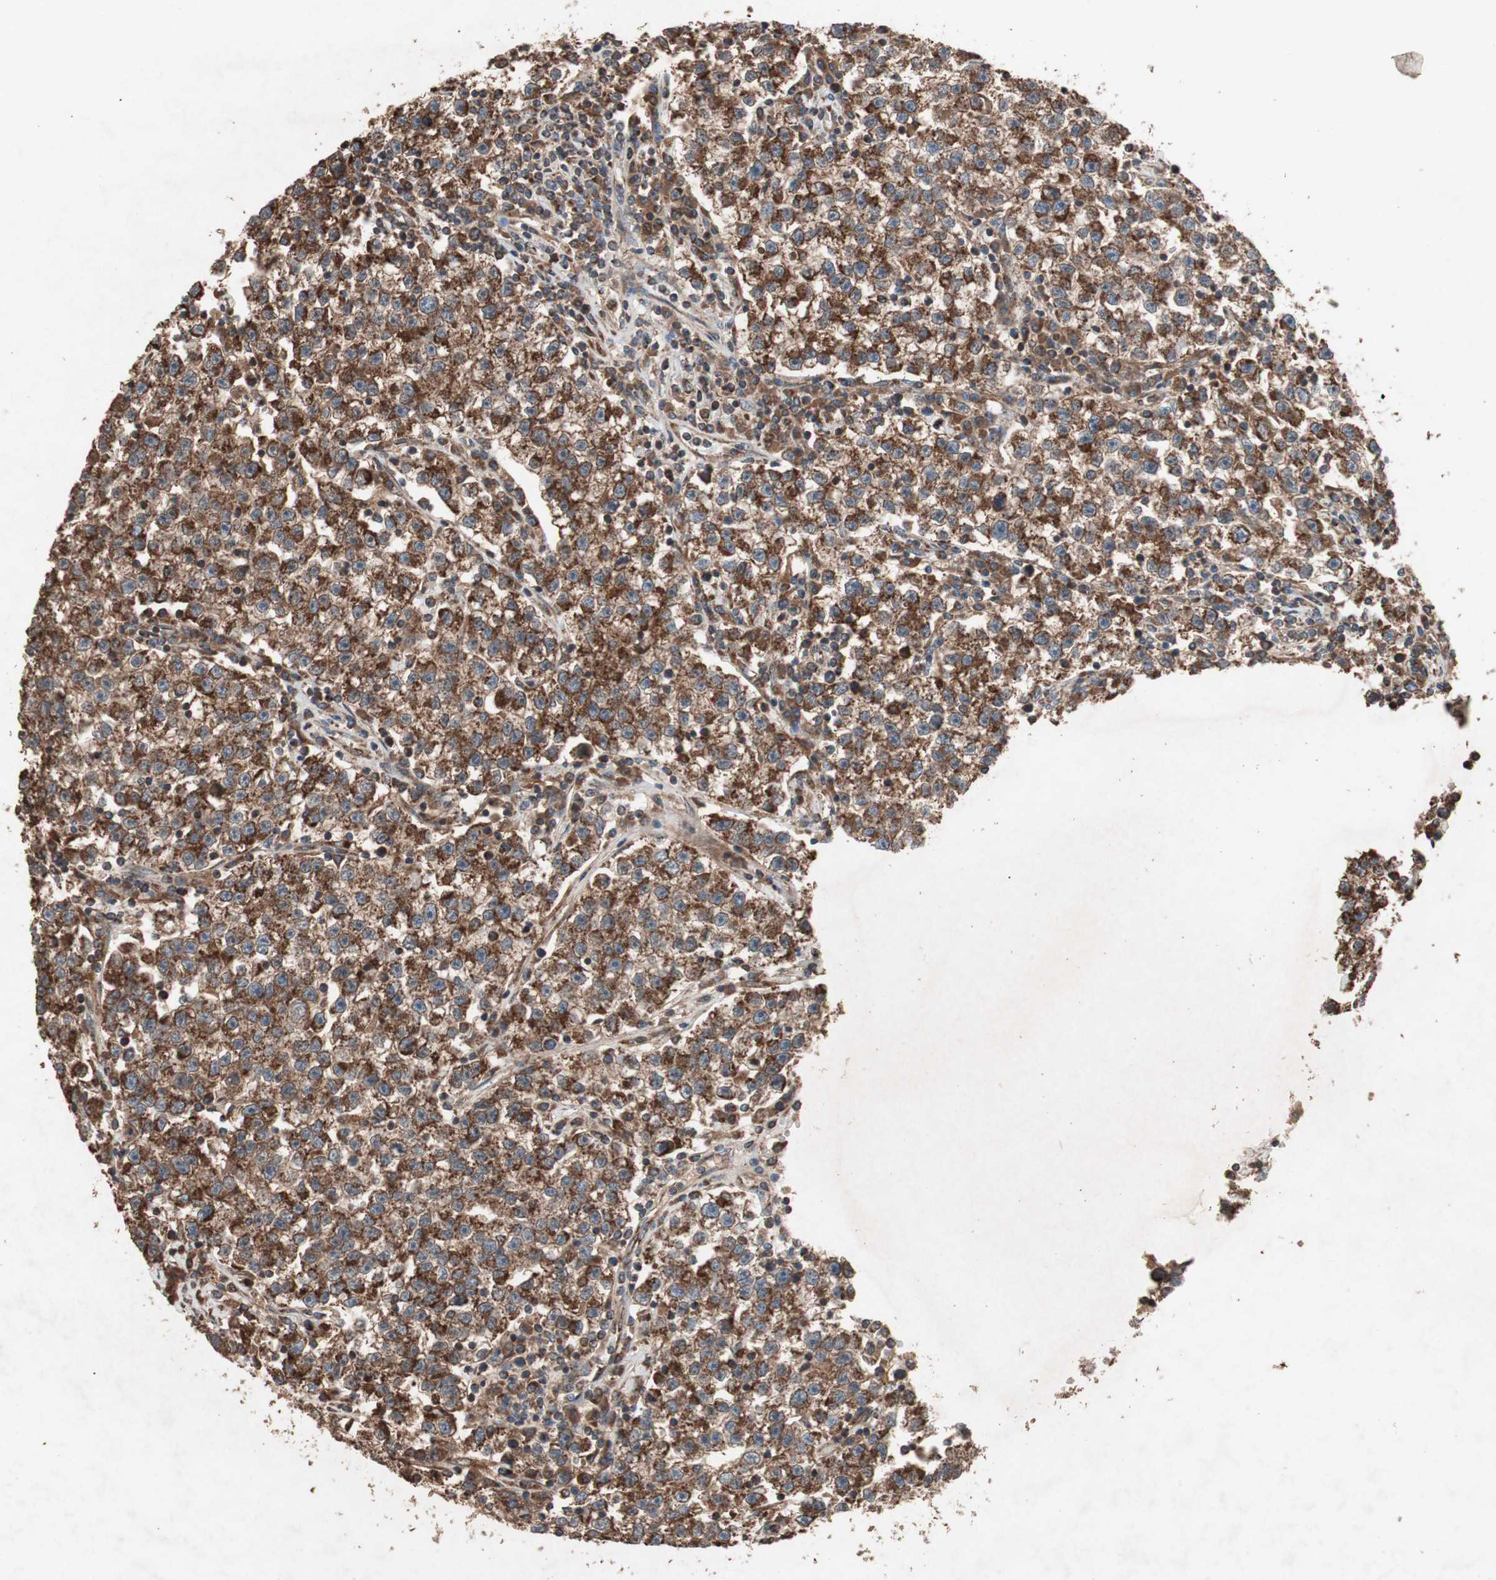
{"staining": {"intensity": "strong", "quantity": ">75%", "location": "cytoplasmic/membranous"}, "tissue": "testis cancer", "cell_type": "Tumor cells", "image_type": "cancer", "snomed": [{"axis": "morphology", "description": "Seminoma, NOS"}, {"axis": "topography", "description": "Testis"}], "caption": "Immunohistochemistry (IHC) photomicrograph of neoplastic tissue: human testis cancer (seminoma) stained using immunohistochemistry (IHC) shows high levels of strong protein expression localized specifically in the cytoplasmic/membranous of tumor cells, appearing as a cytoplasmic/membranous brown color.", "gene": "RAB1A", "patient": {"sex": "male", "age": 22}}